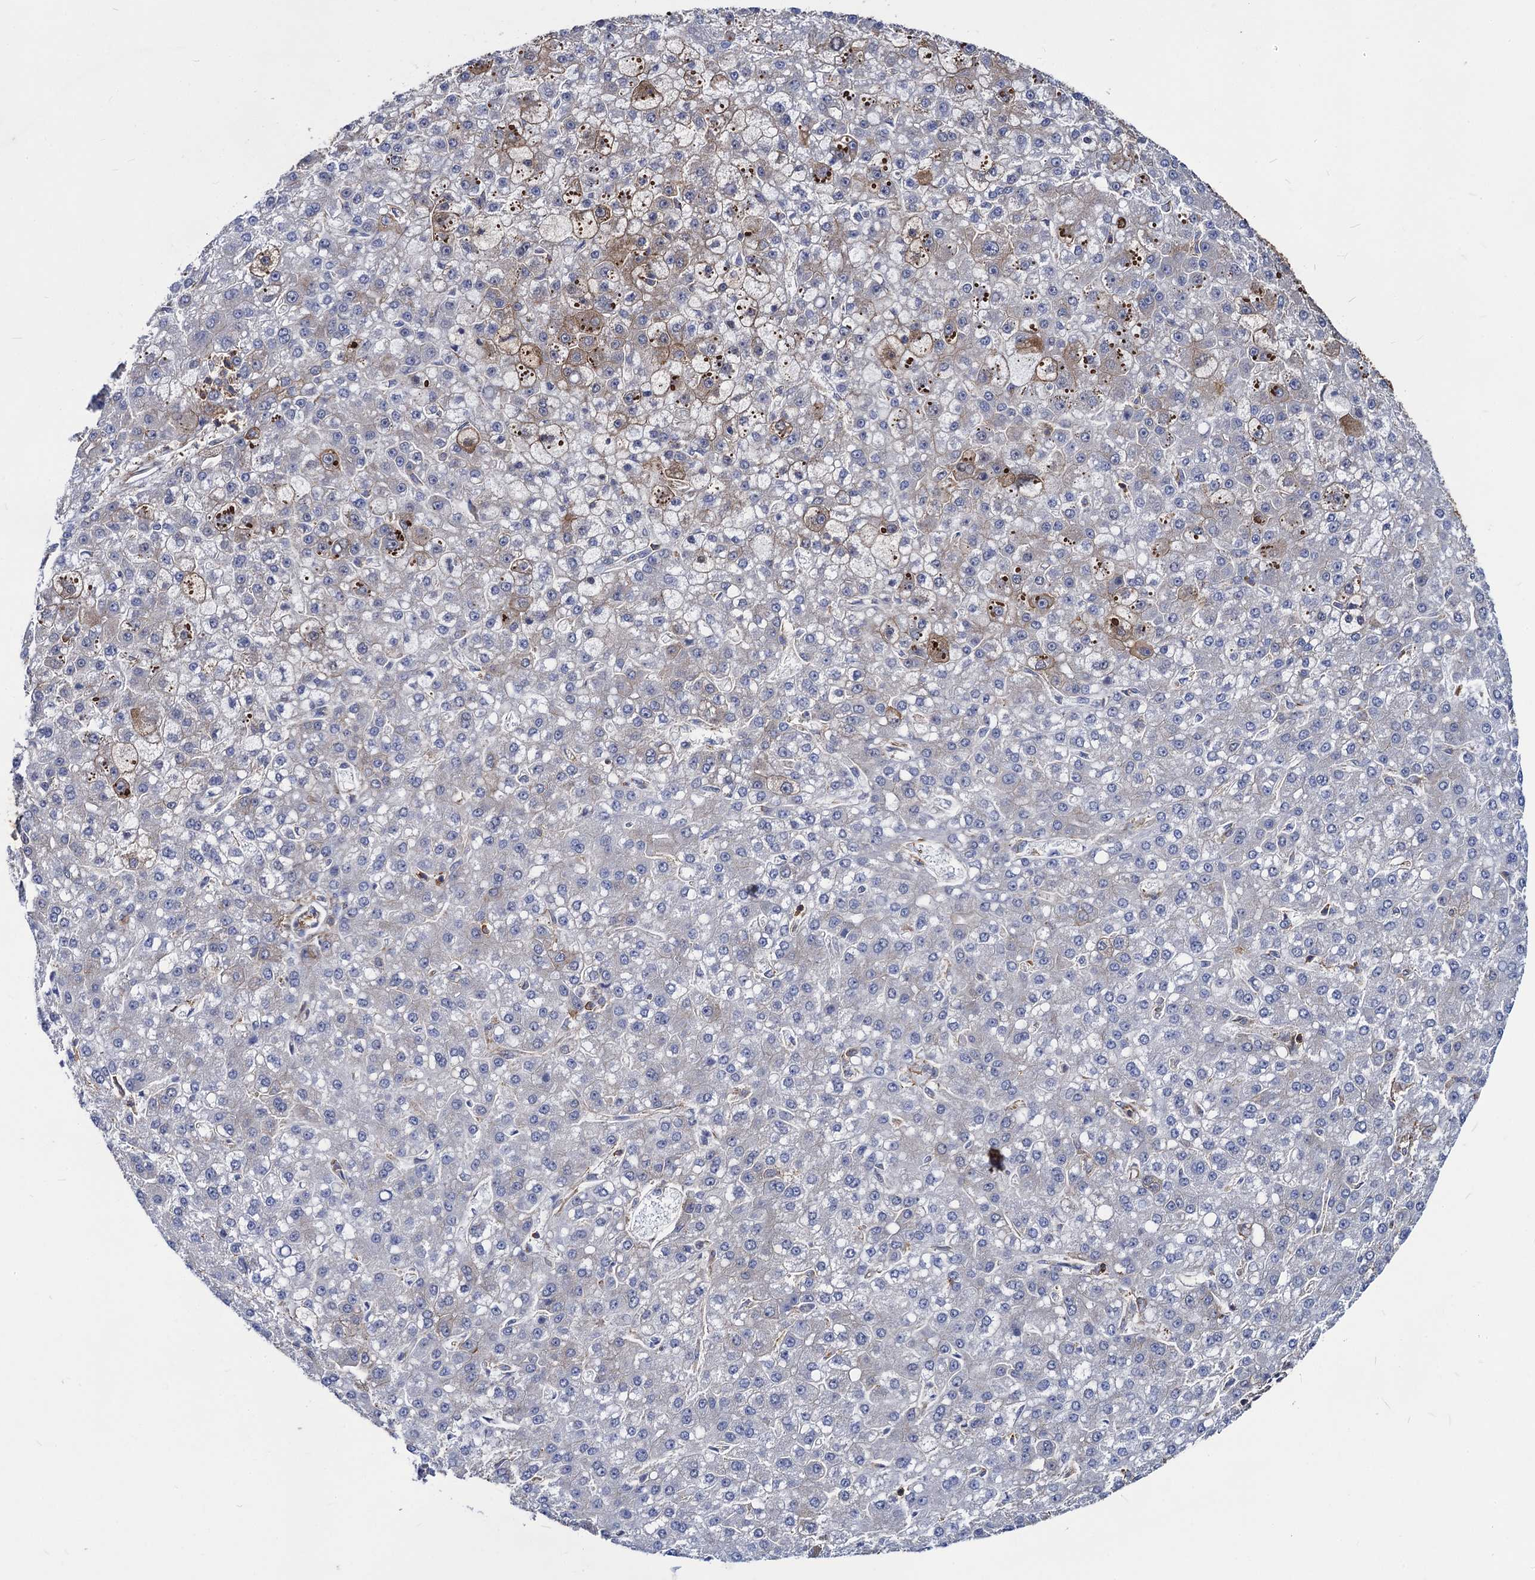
{"staining": {"intensity": "negative", "quantity": "none", "location": "none"}, "tissue": "liver cancer", "cell_type": "Tumor cells", "image_type": "cancer", "snomed": [{"axis": "morphology", "description": "Carcinoma, Hepatocellular, NOS"}, {"axis": "topography", "description": "Liver"}], "caption": "Tumor cells show no significant protein positivity in liver cancer (hepatocellular carcinoma).", "gene": "DYDC1", "patient": {"sex": "male", "age": 67}}